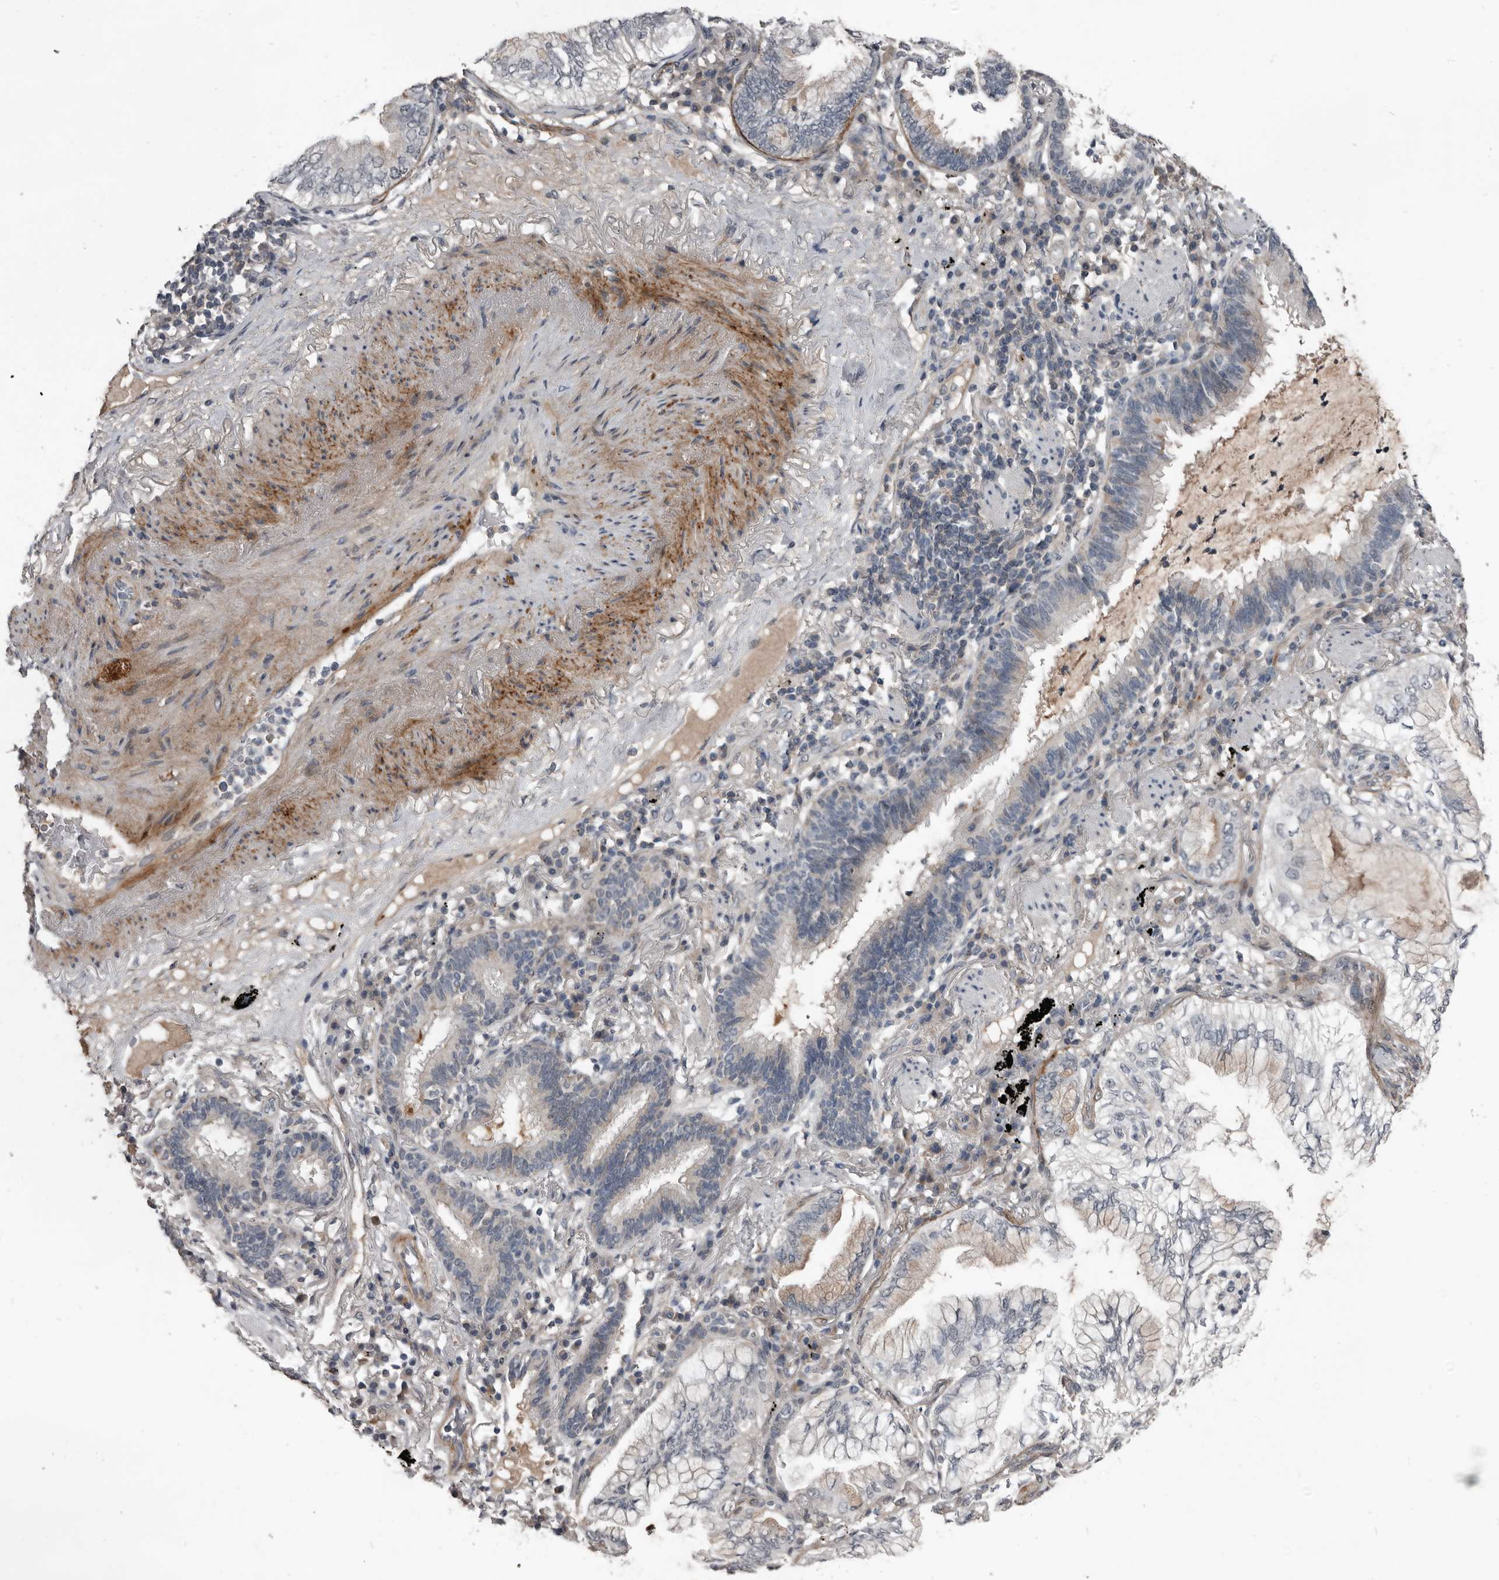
{"staining": {"intensity": "negative", "quantity": "none", "location": "none"}, "tissue": "lung cancer", "cell_type": "Tumor cells", "image_type": "cancer", "snomed": [{"axis": "morphology", "description": "Adenocarcinoma, NOS"}, {"axis": "topography", "description": "Lung"}], "caption": "Immunohistochemistry (IHC) image of neoplastic tissue: lung cancer (adenocarcinoma) stained with DAB displays no significant protein expression in tumor cells.", "gene": "C1orf216", "patient": {"sex": "female", "age": 70}}